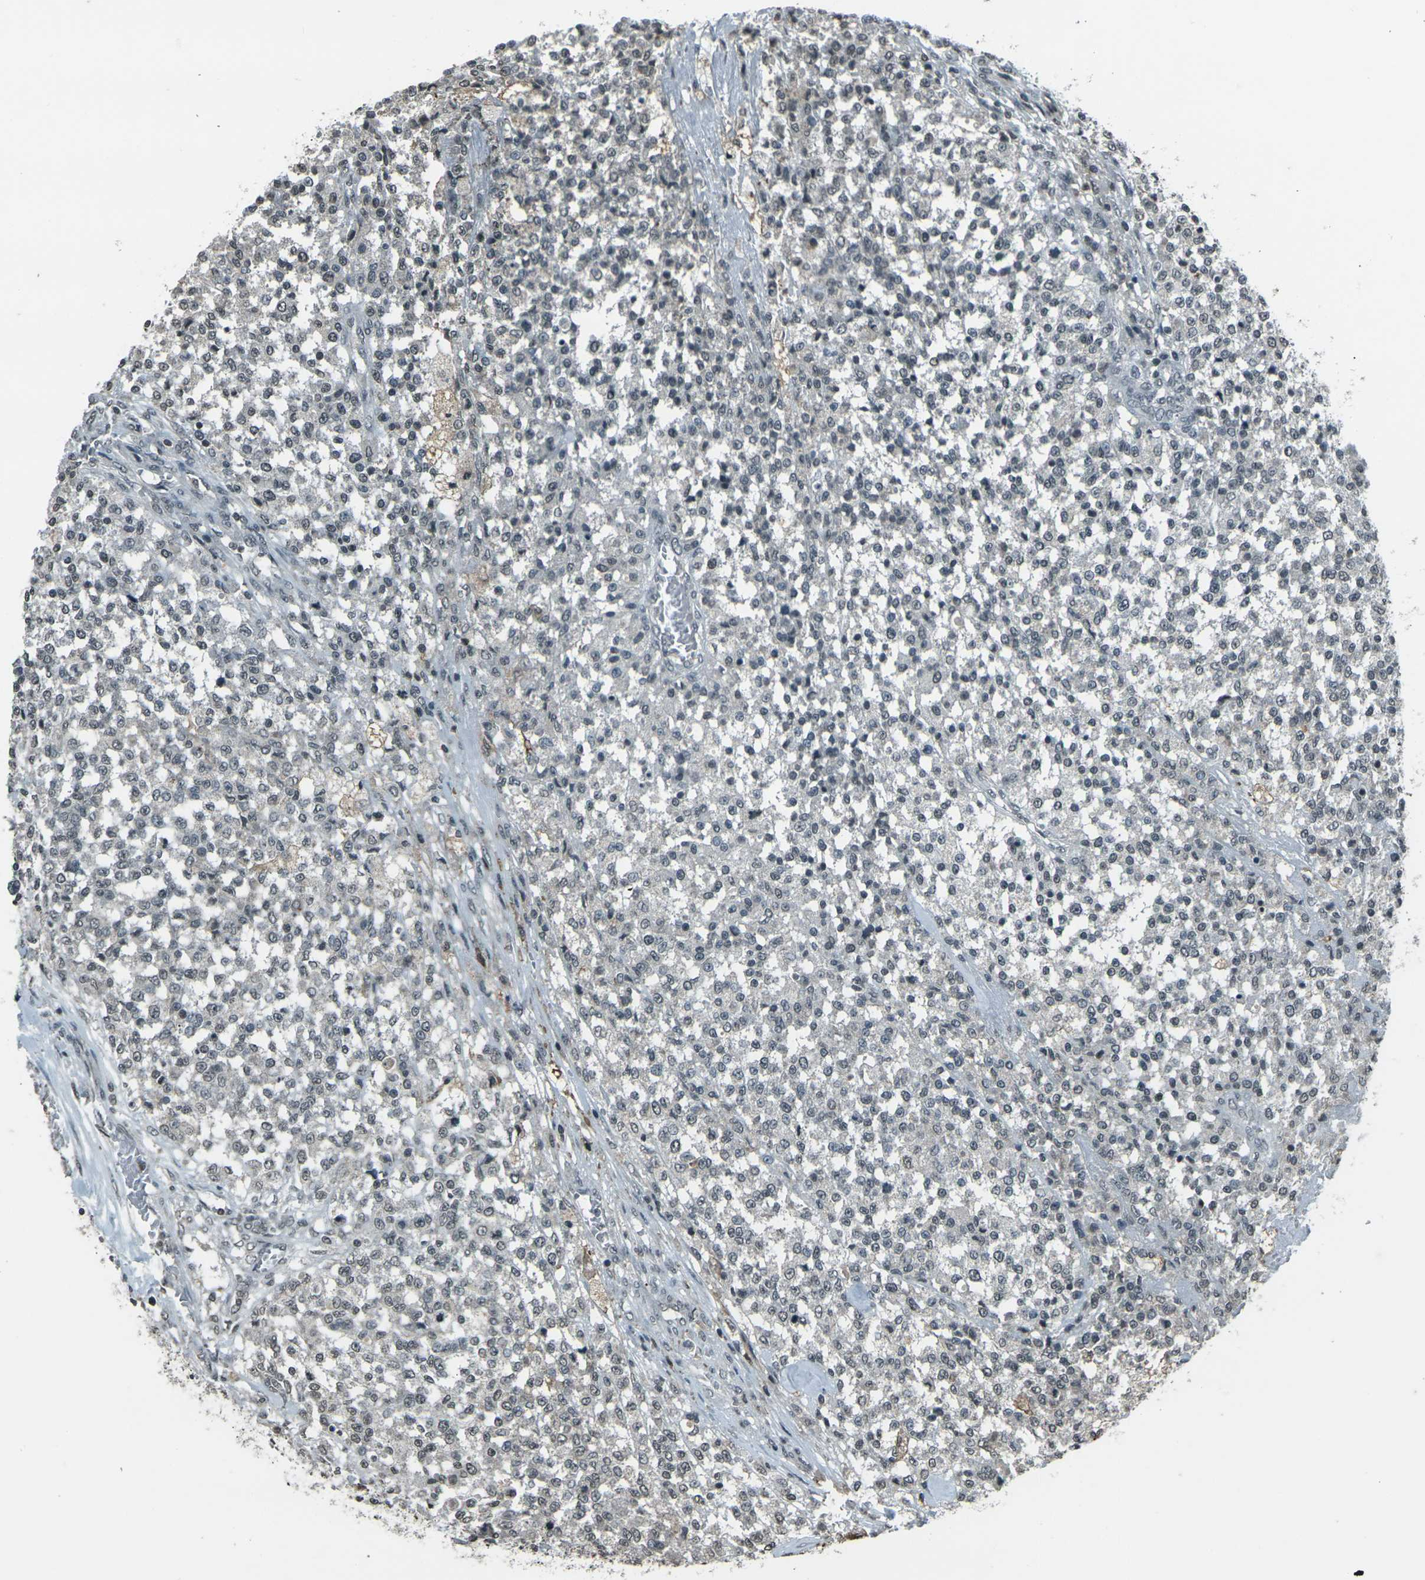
{"staining": {"intensity": "weak", "quantity": "<25%", "location": "nuclear"}, "tissue": "testis cancer", "cell_type": "Tumor cells", "image_type": "cancer", "snomed": [{"axis": "morphology", "description": "Seminoma, NOS"}, {"axis": "topography", "description": "Testis"}], "caption": "A high-resolution histopathology image shows immunohistochemistry (IHC) staining of testis cancer, which demonstrates no significant staining in tumor cells. (DAB (3,3'-diaminobenzidine) immunohistochemistry, high magnification).", "gene": "PRPF8", "patient": {"sex": "male", "age": 59}}